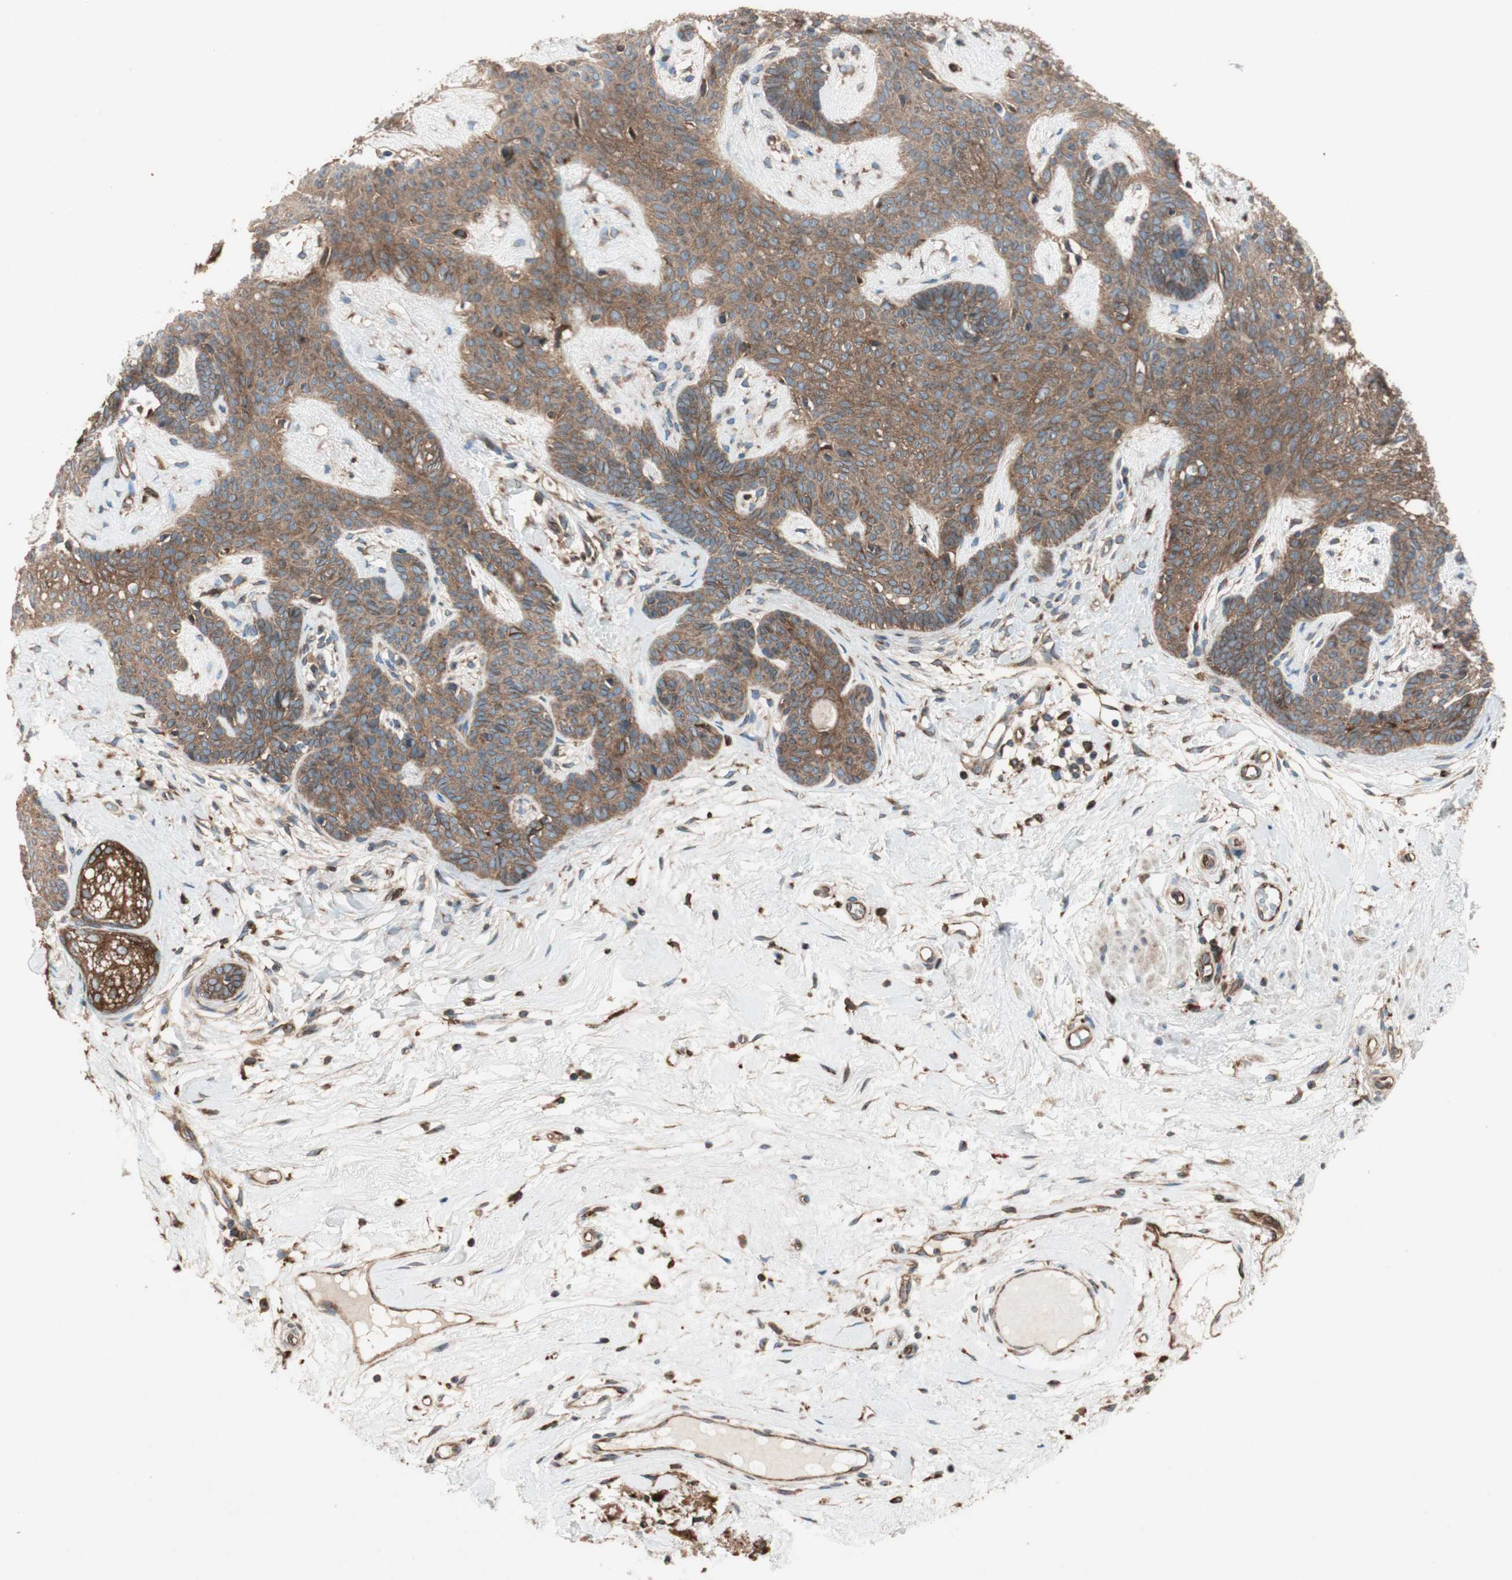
{"staining": {"intensity": "moderate", "quantity": ">75%", "location": "cytoplasmic/membranous"}, "tissue": "skin cancer", "cell_type": "Tumor cells", "image_type": "cancer", "snomed": [{"axis": "morphology", "description": "Developmental malformation"}, {"axis": "morphology", "description": "Basal cell carcinoma"}, {"axis": "topography", "description": "Skin"}], "caption": "Brown immunohistochemical staining in basal cell carcinoma (skin) reveals moderate cytoplasmic/membranous expression in about >75% of tumor cells.", "gene": "RAB5A", "patient": {"sex": "female", "age": 62}}